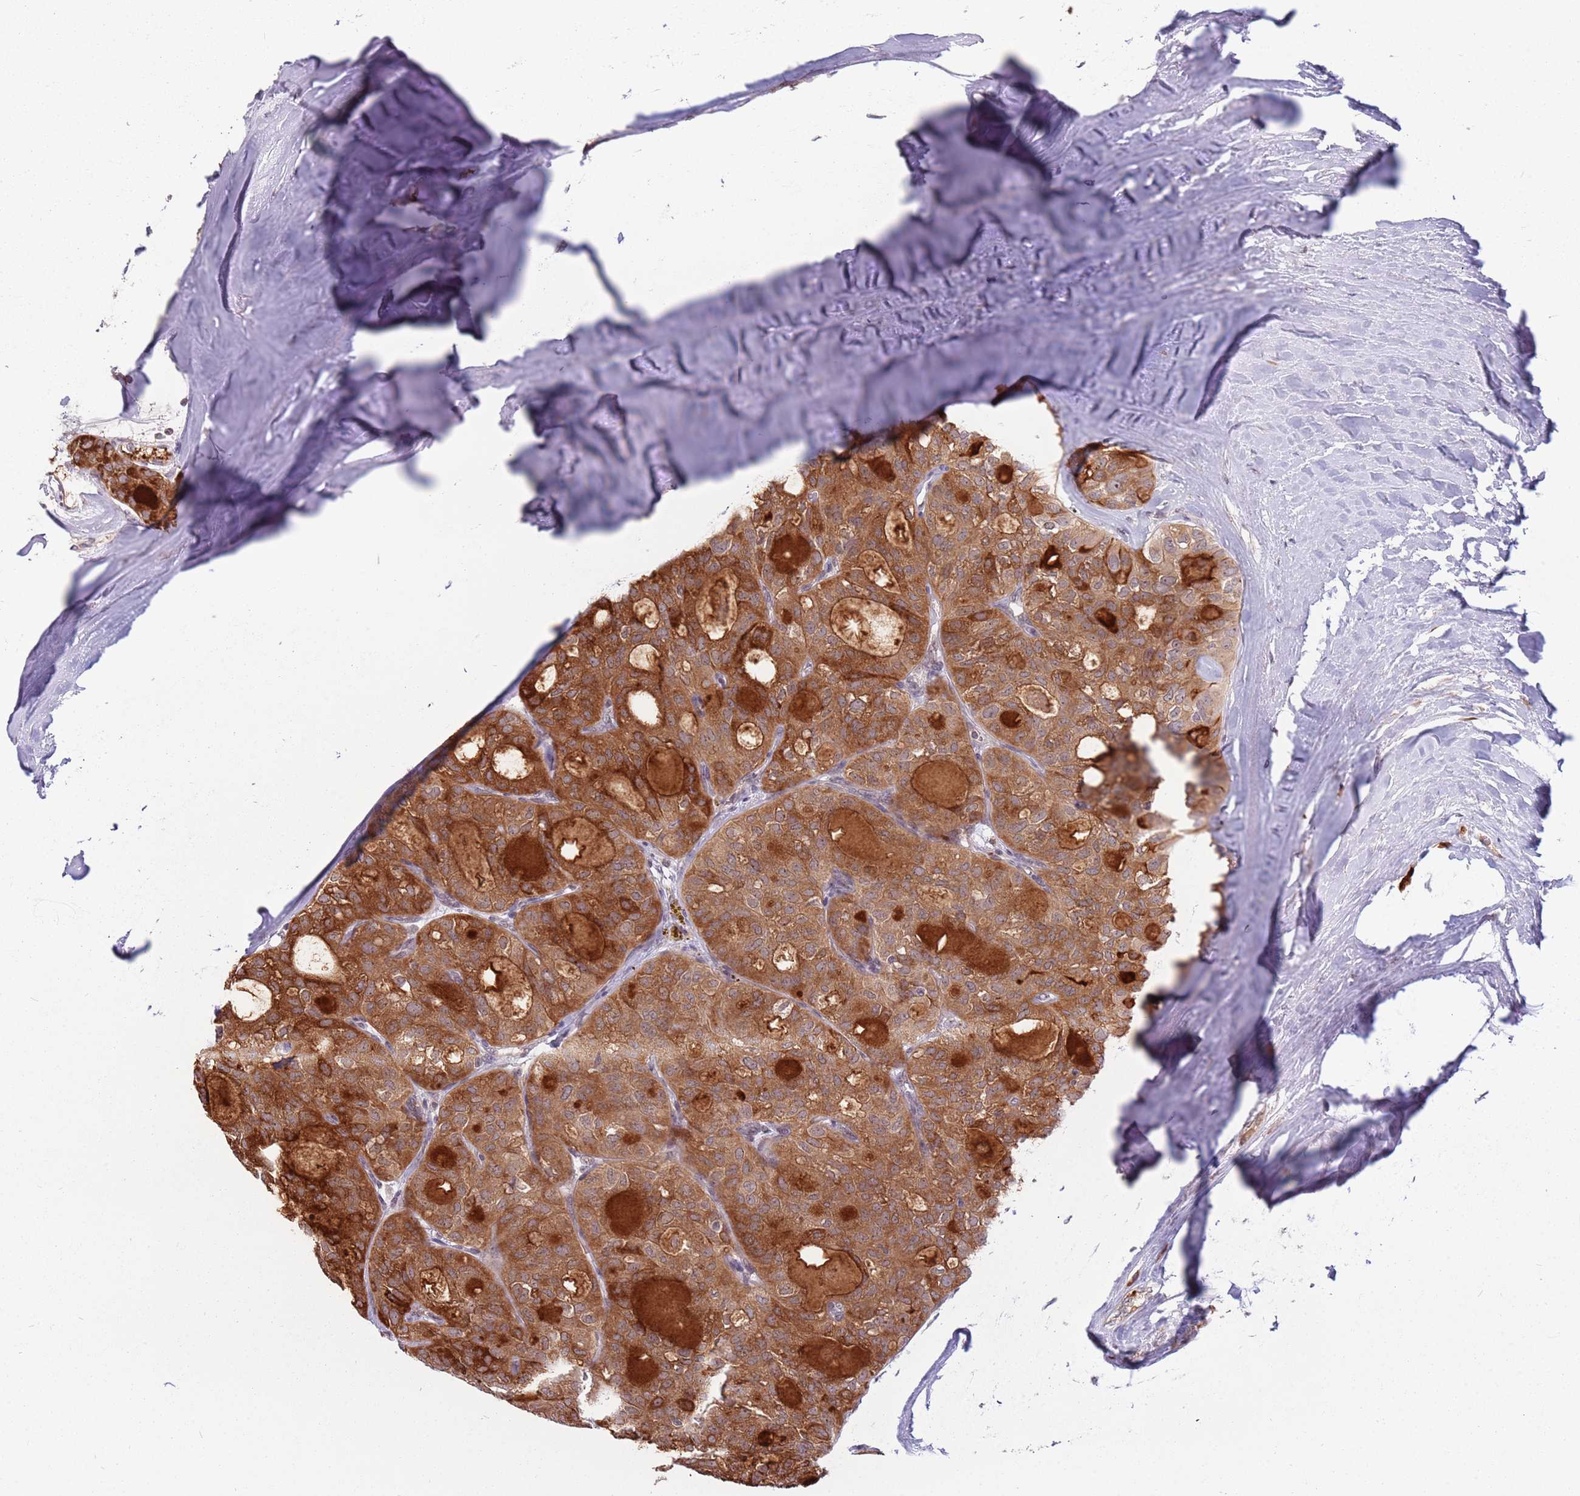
{"staining": {"intensity": "moderate", "quantity": ">75%", "location": "cytoplasmic/membranous"}, "tissue": "thyroid cancer", "cell_type": "Tumor cells", "image_type": "cancer", "snomed": [{"axis": "morphology", "description": "Follicular adenoma carcinoma, NOS"}, {"axis": "topography", "description": "Thyroid gland"}], "caption": "A high-resolution image shows immunohistochemistry (IHC) staining of thyroid cancer (follicular adenoma carcinoma), which demonstrates moderate cytoplasmic/membranous expression in approximately >75% of tumor cells.", "gene": "BARD1", "patient": {"sex": "male", "age": 75}}